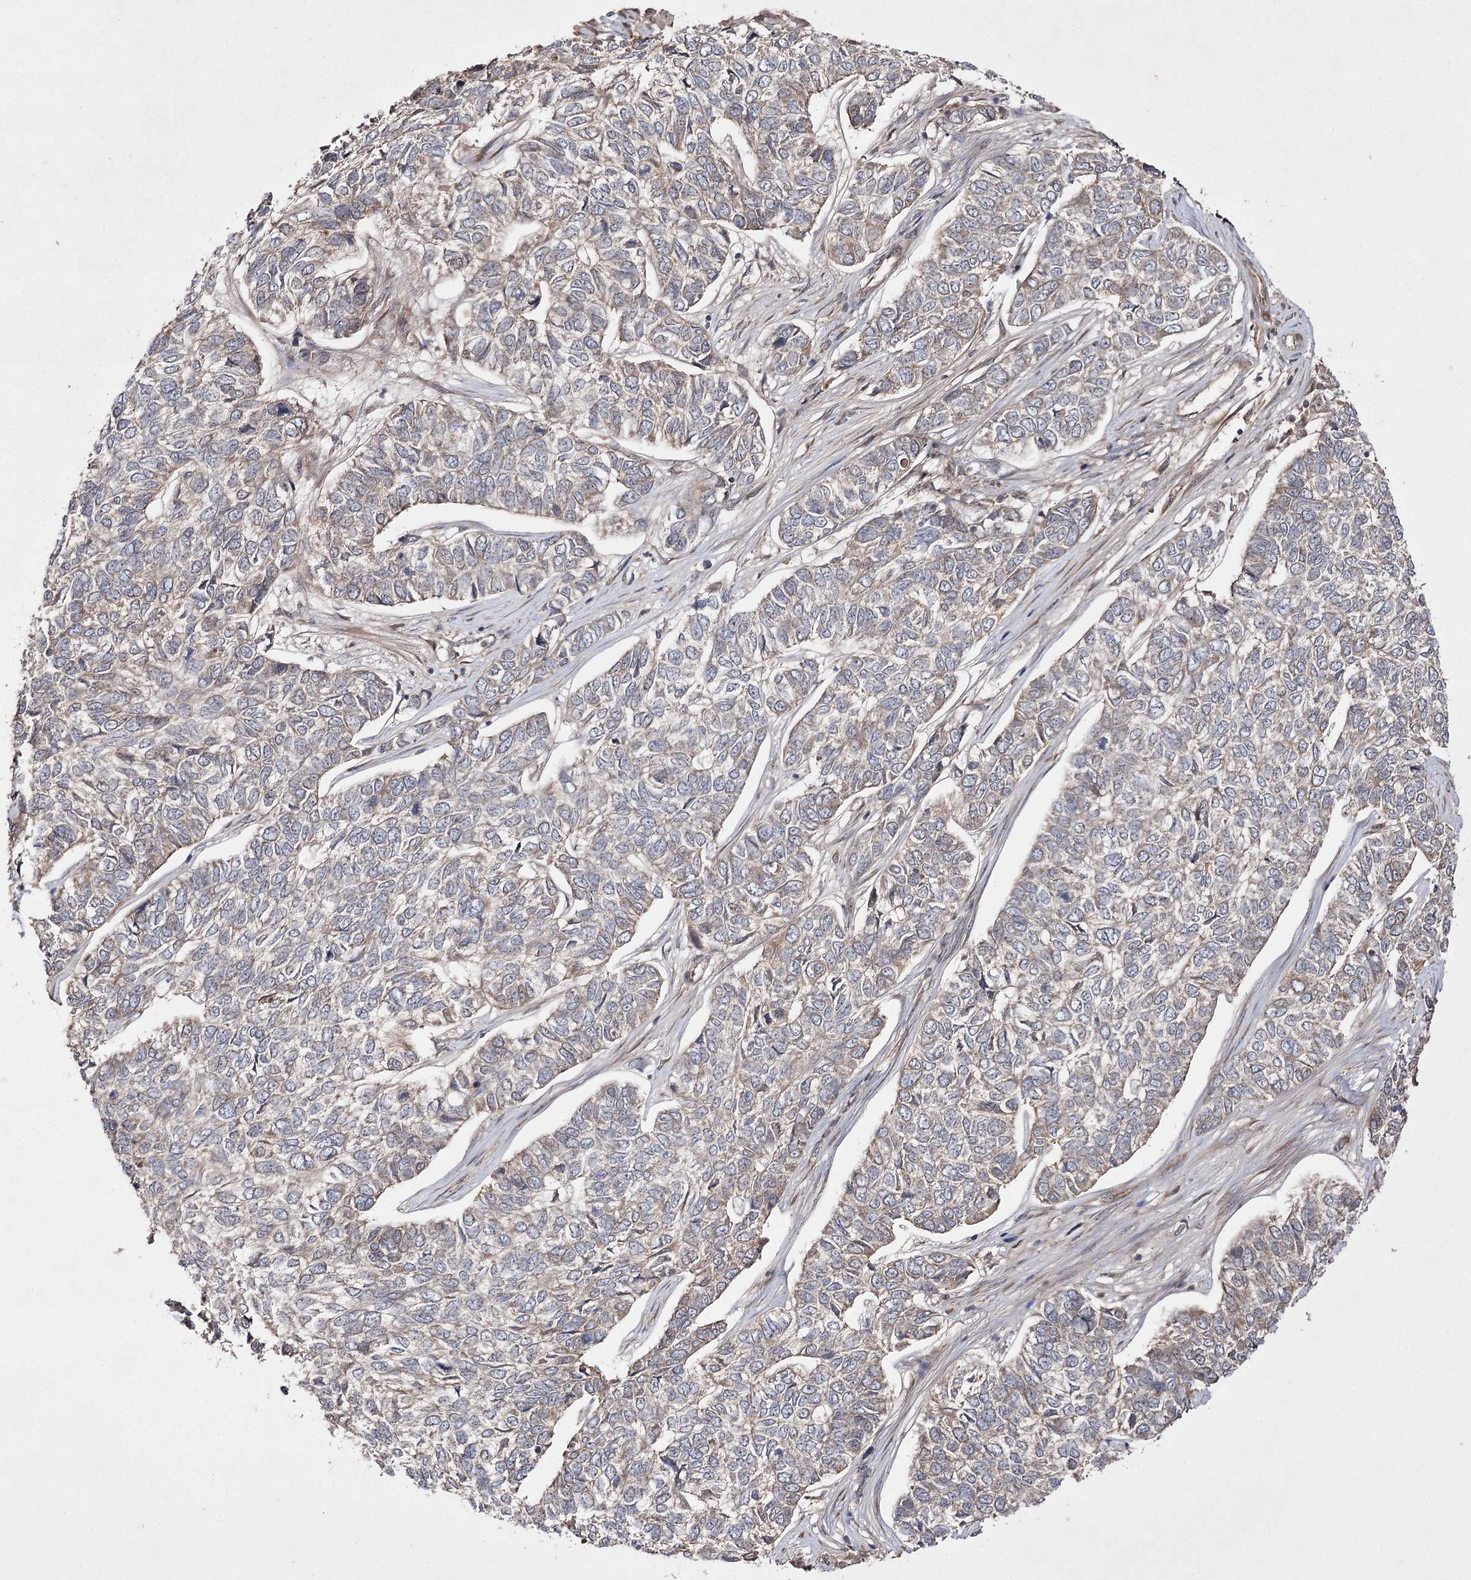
{"staining": {"intensity": "weak", "quantity": "<25%", "location": "cytoplasmic/membranous"}, "tissue": "skin cancer", "cell_type": "Tumor cells", "image_type": "cancer", "snomed": [{"axis": "morphology", "description": "Basal cell carcinoma"}, {"axis": "topography", "description": "Skin"}], "caption": "Tumor cells are negative for brown protein staining in skin cancer.", "gene": "FANCL", "patient": {"sex": "female", "age": 65}}